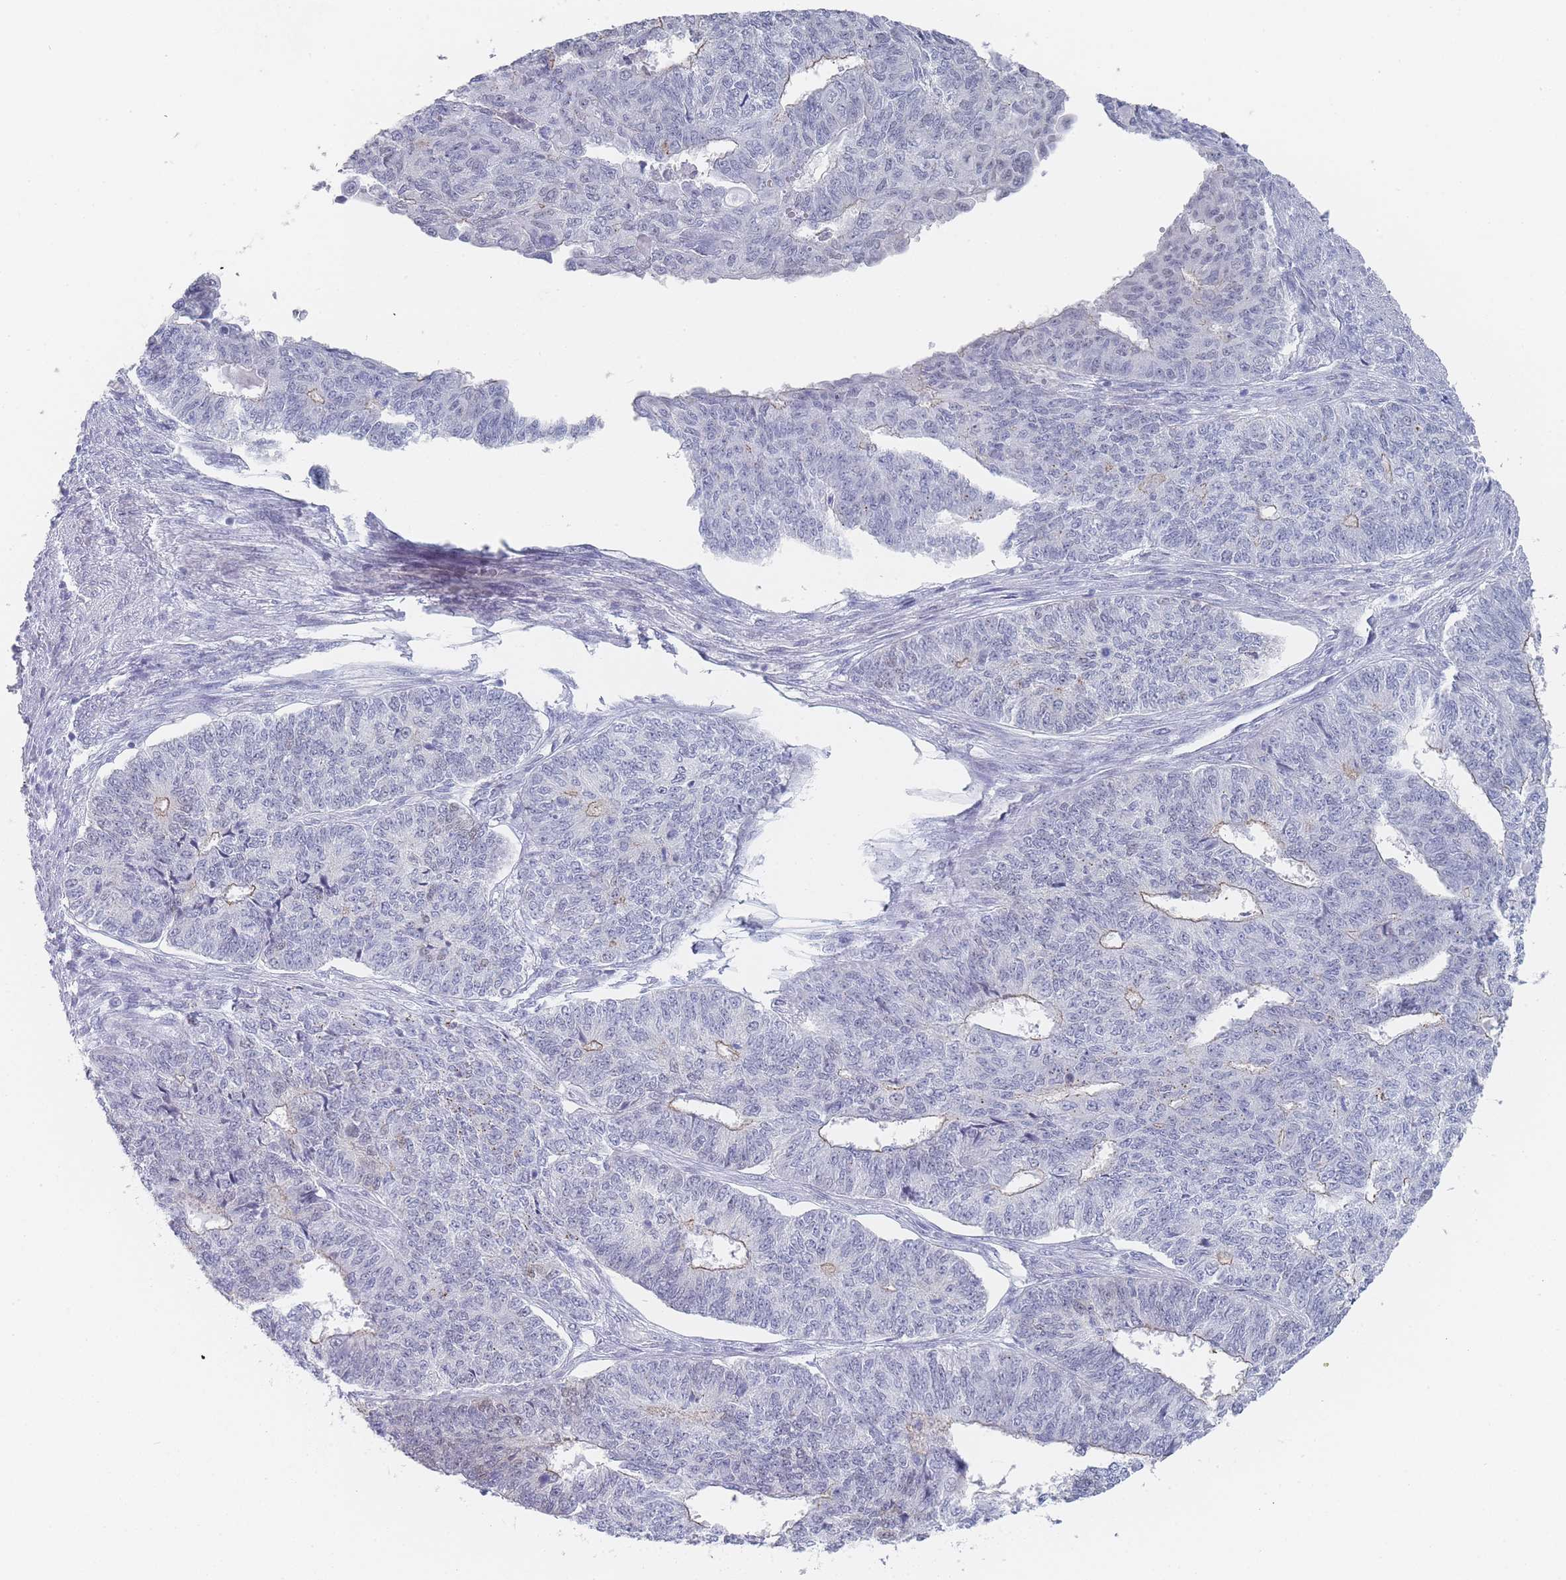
{"staining": {"intensity": "negative", "quantity": "none", "location": "none"}, "tissue": "endometrial cancer", "cell_type": "Tumor cells", "image_type": "cancer", "snomed": [{"axis": "morphology", "description": "Adenocarcinoma, NOS"}, {"axis": "topography", "description": "Endometrium"}], "caption": "Tumor cells show no significant positivity in endometrial adenocarcinoma. Brightfield microscopy of immunohistochemistry stained with DAB (brown) and hematoxylin (blue), captured at high magnification.", "gene": "IMPG1", "patient": {"sex": "female", "age": 32}}